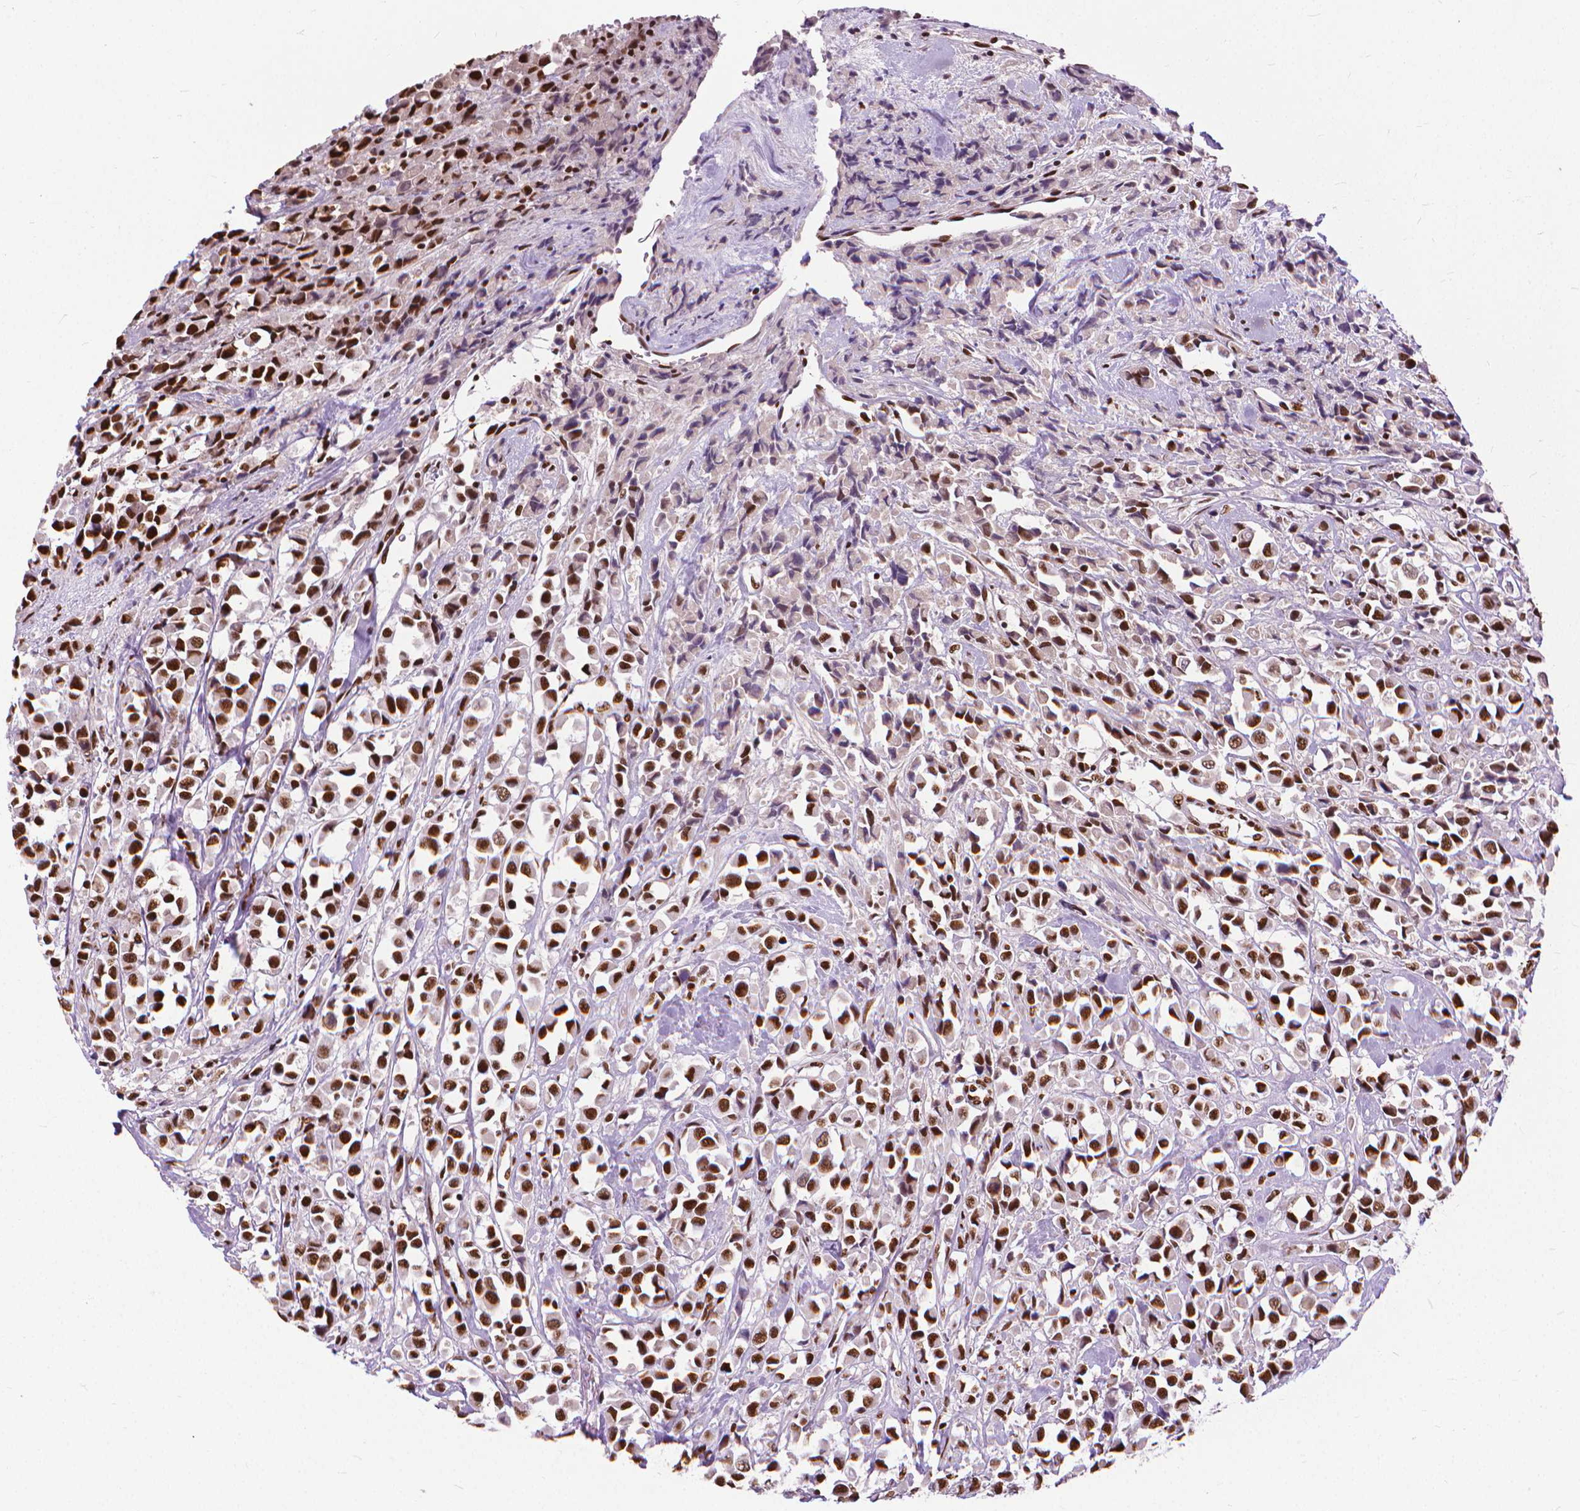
{"staining": {"intensity": "strong", "quantity": ">75%", "location": "nuclear"}, "tissue": "breast cancer", "cell_type": "Tumor cells", "image_type": "cancer", "snomed": [{"axis": "morphology", "description": "Duct carcinoma"}, {"axis": "topography", "description": "Breast"}], "caption": "A brown stain shows strong nuclear positivity of a protein in human invasive ductal carcinoma (breast) tumor cells. (DAB IHC with brightfield microscopy, high magnification).", "gene": "AKAP8", "patient": {"sex": "female", "age": 61}}